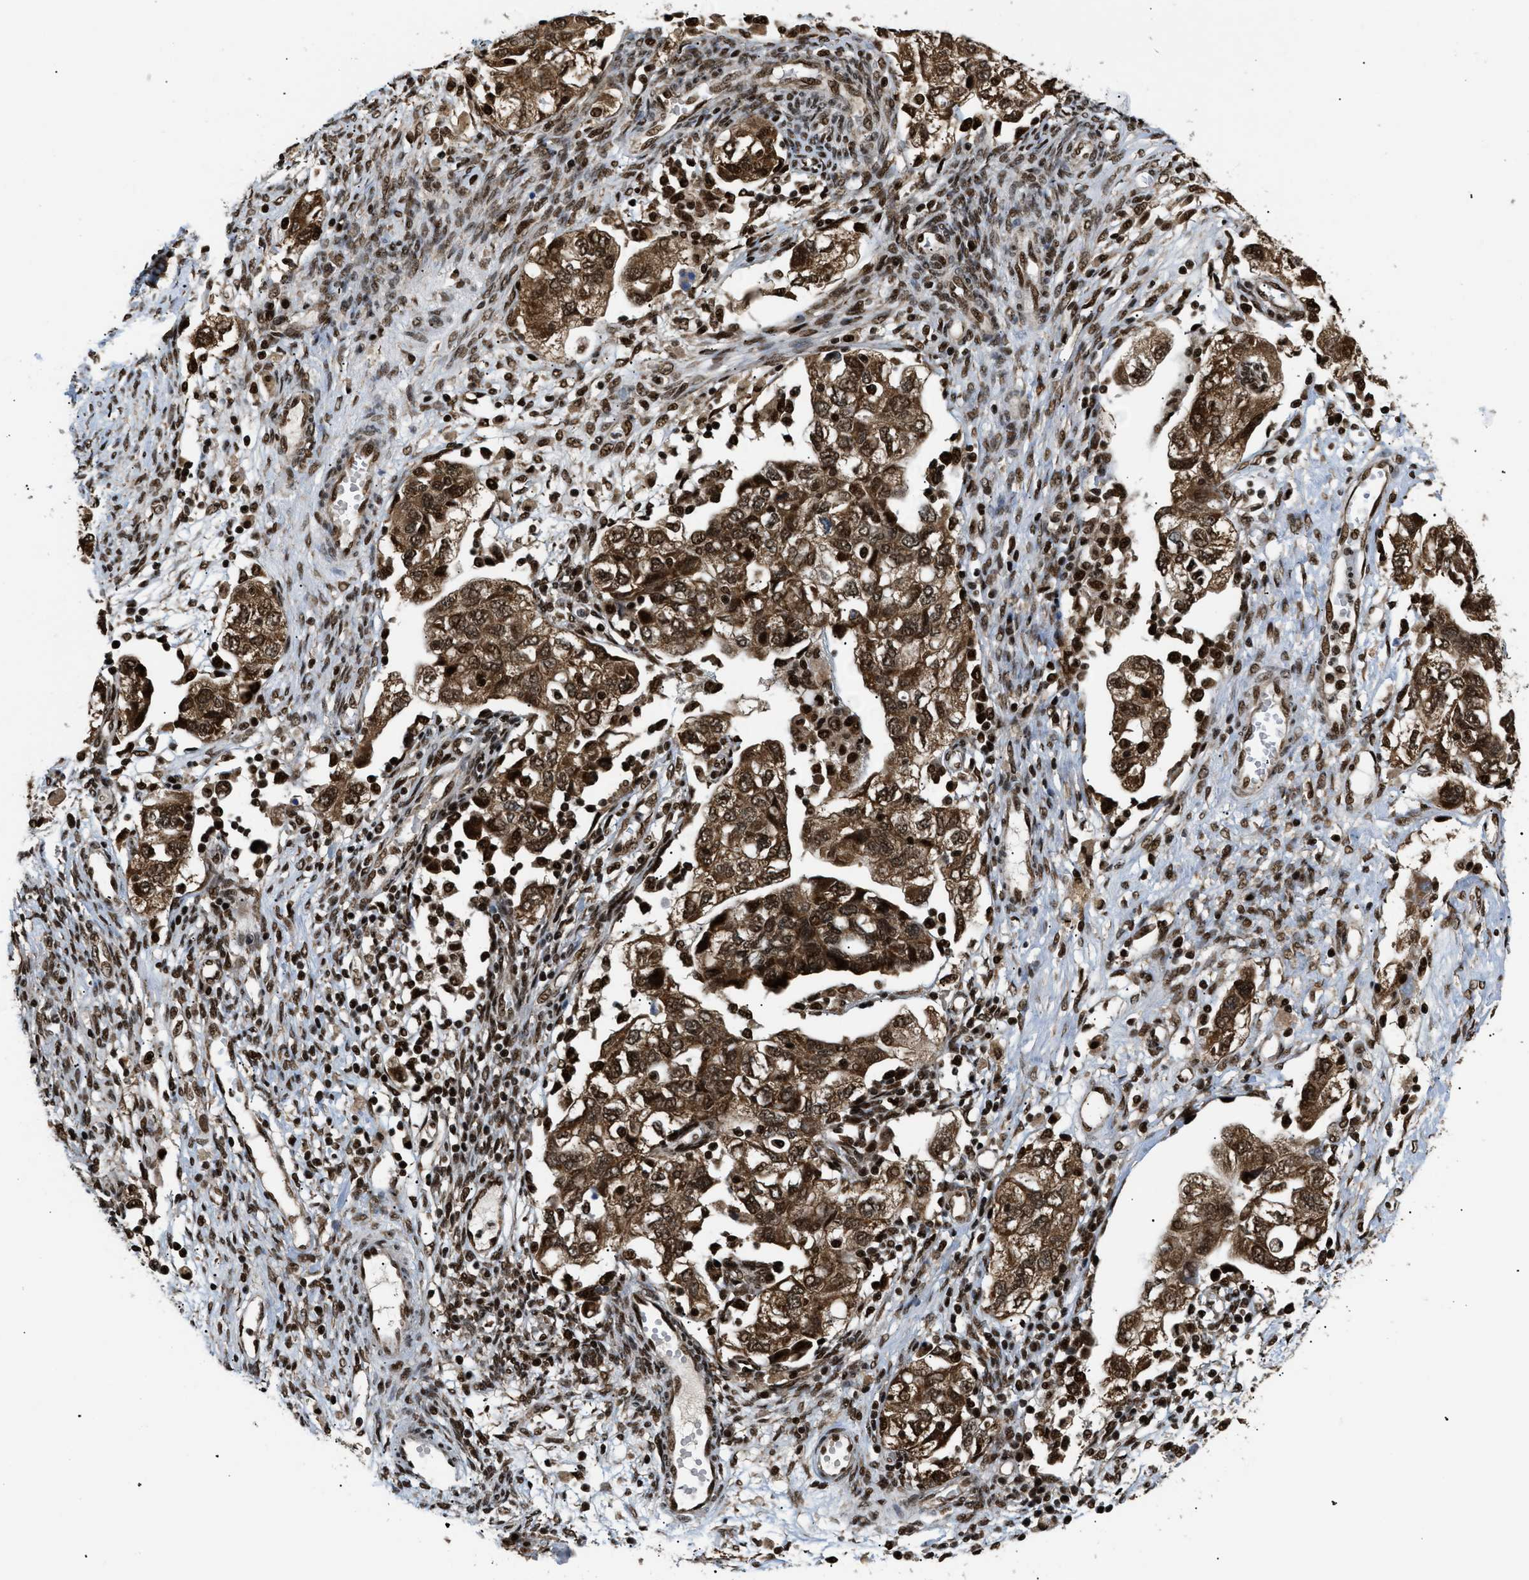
{"staining": {"intensity": "strong", "quantity": ">75%", "location": "cytoplasmic/membranous,nuclear"}, "tissue": "ovarian cancer", "cell_type": "Tumor cells", "image_type": "cancer", "snomed": [{"axis": "morphology", "description": "Carcinoma, NOS"}, {"axis": "morphology", "description": "Cystadenocarcinoma, serous, NOS"}, {"axis": "topography", "description": "Ovary"}], "caption": "Immunohistochemical staining of ovarian cancer displays high levels of strong cytoplasmic/membranous and nuclear expression in approximately >75% of tumor cells.", "gene": "RBM5", "patient": {"sex": "female", "age": 69}}